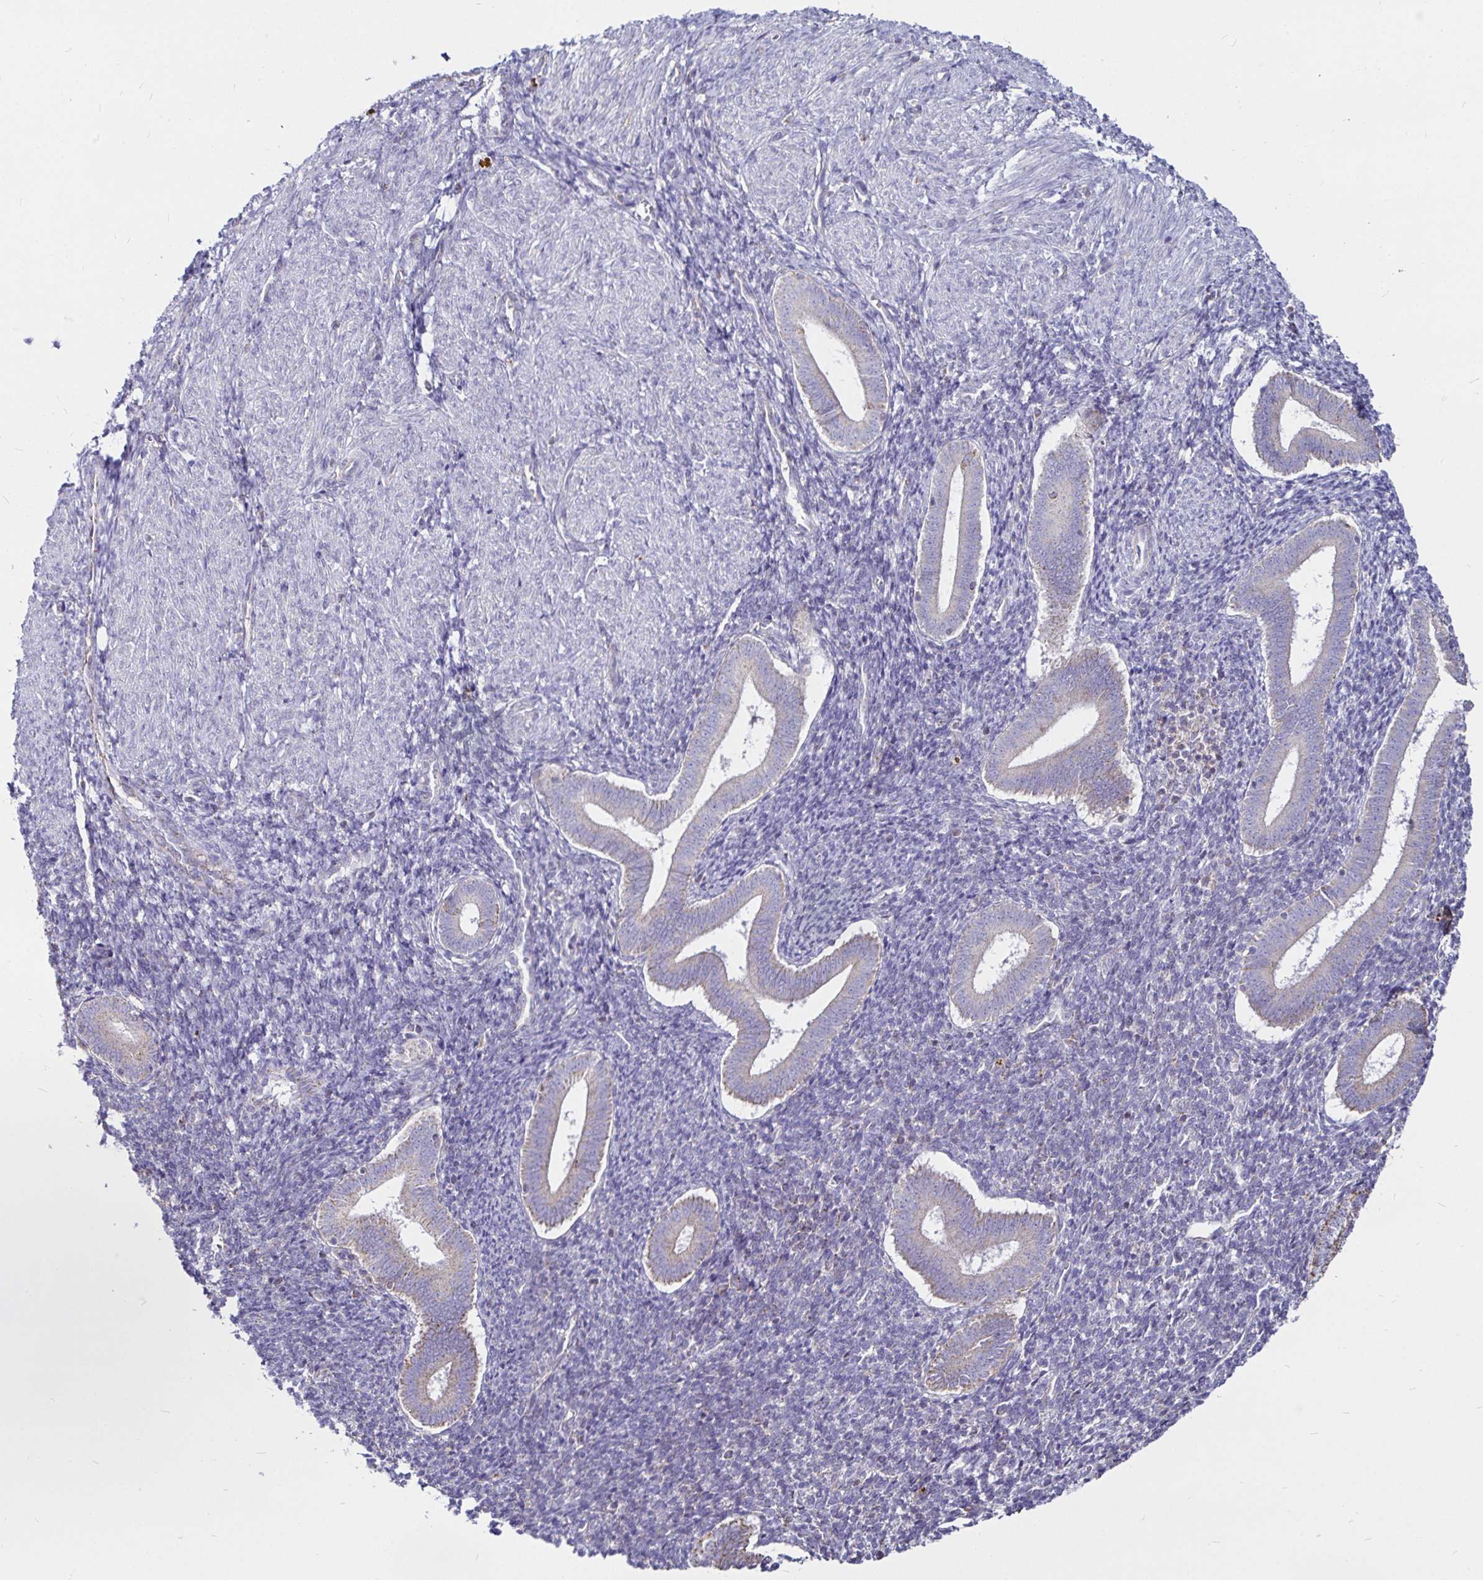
{"staining": {"intensity": "negative", "quantity": "none", "location": "none"}, "tissue": "endometrium", "cell_type": "Cells in endometrial stroma", "image_type": "normal", "snomed": [{"axis": "morphology", "description": "Normal tissue, NOS"}, {"axis": "topography", "description": "Endometrium"}], "caption": "Human endometrium stained for a protein using IHC reveals no staining in cells in endometrial stroma.", "gene": "PGAM2", "patient": {"sex": "female", "age": 25}}